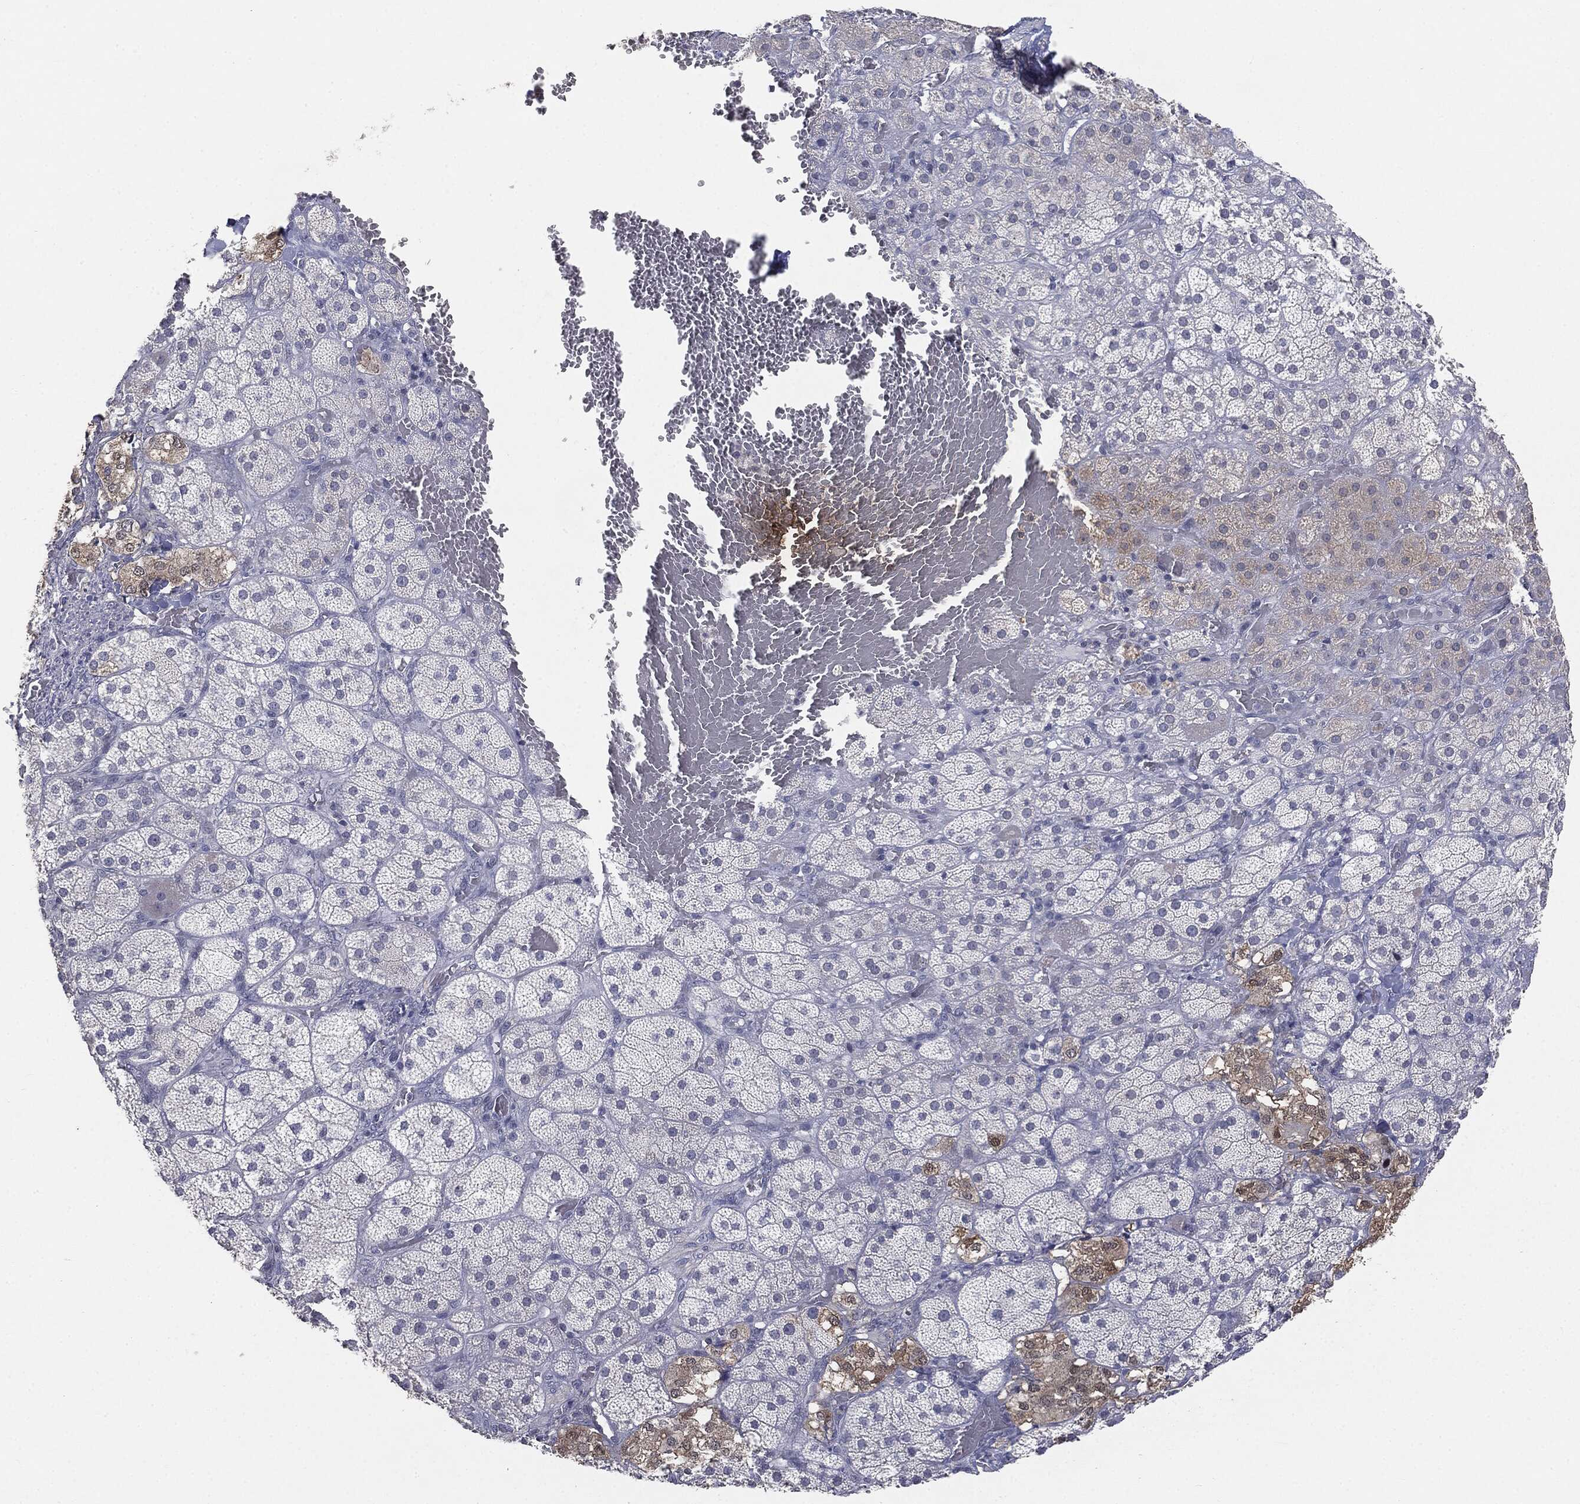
{"staining": {"intensity": "negative", "quantity": "none", "location": "none"}, "tissue": "adrenal gland", "cell_type": "Glandular cells", "image_type": "normal", "snomed": [{"axis": "morphology", "description": "Normal tissue, NOS"}, {"axis": "topography", "description": "Adrenal gland"}], "caption": "High power microscopy image of an IHC photomicrograph of benign adrenal gland, revealing no significant staining in glandular cells. The staining was performed using DAB (3,3'-diaminobenzidine) to visualize the protein expression in brown, while the nuclei were stained in blue with hematoxylin (Magnification: 20x).", "gene": "SLC2A2", "patient": {"sex": "male", "age": 57}}